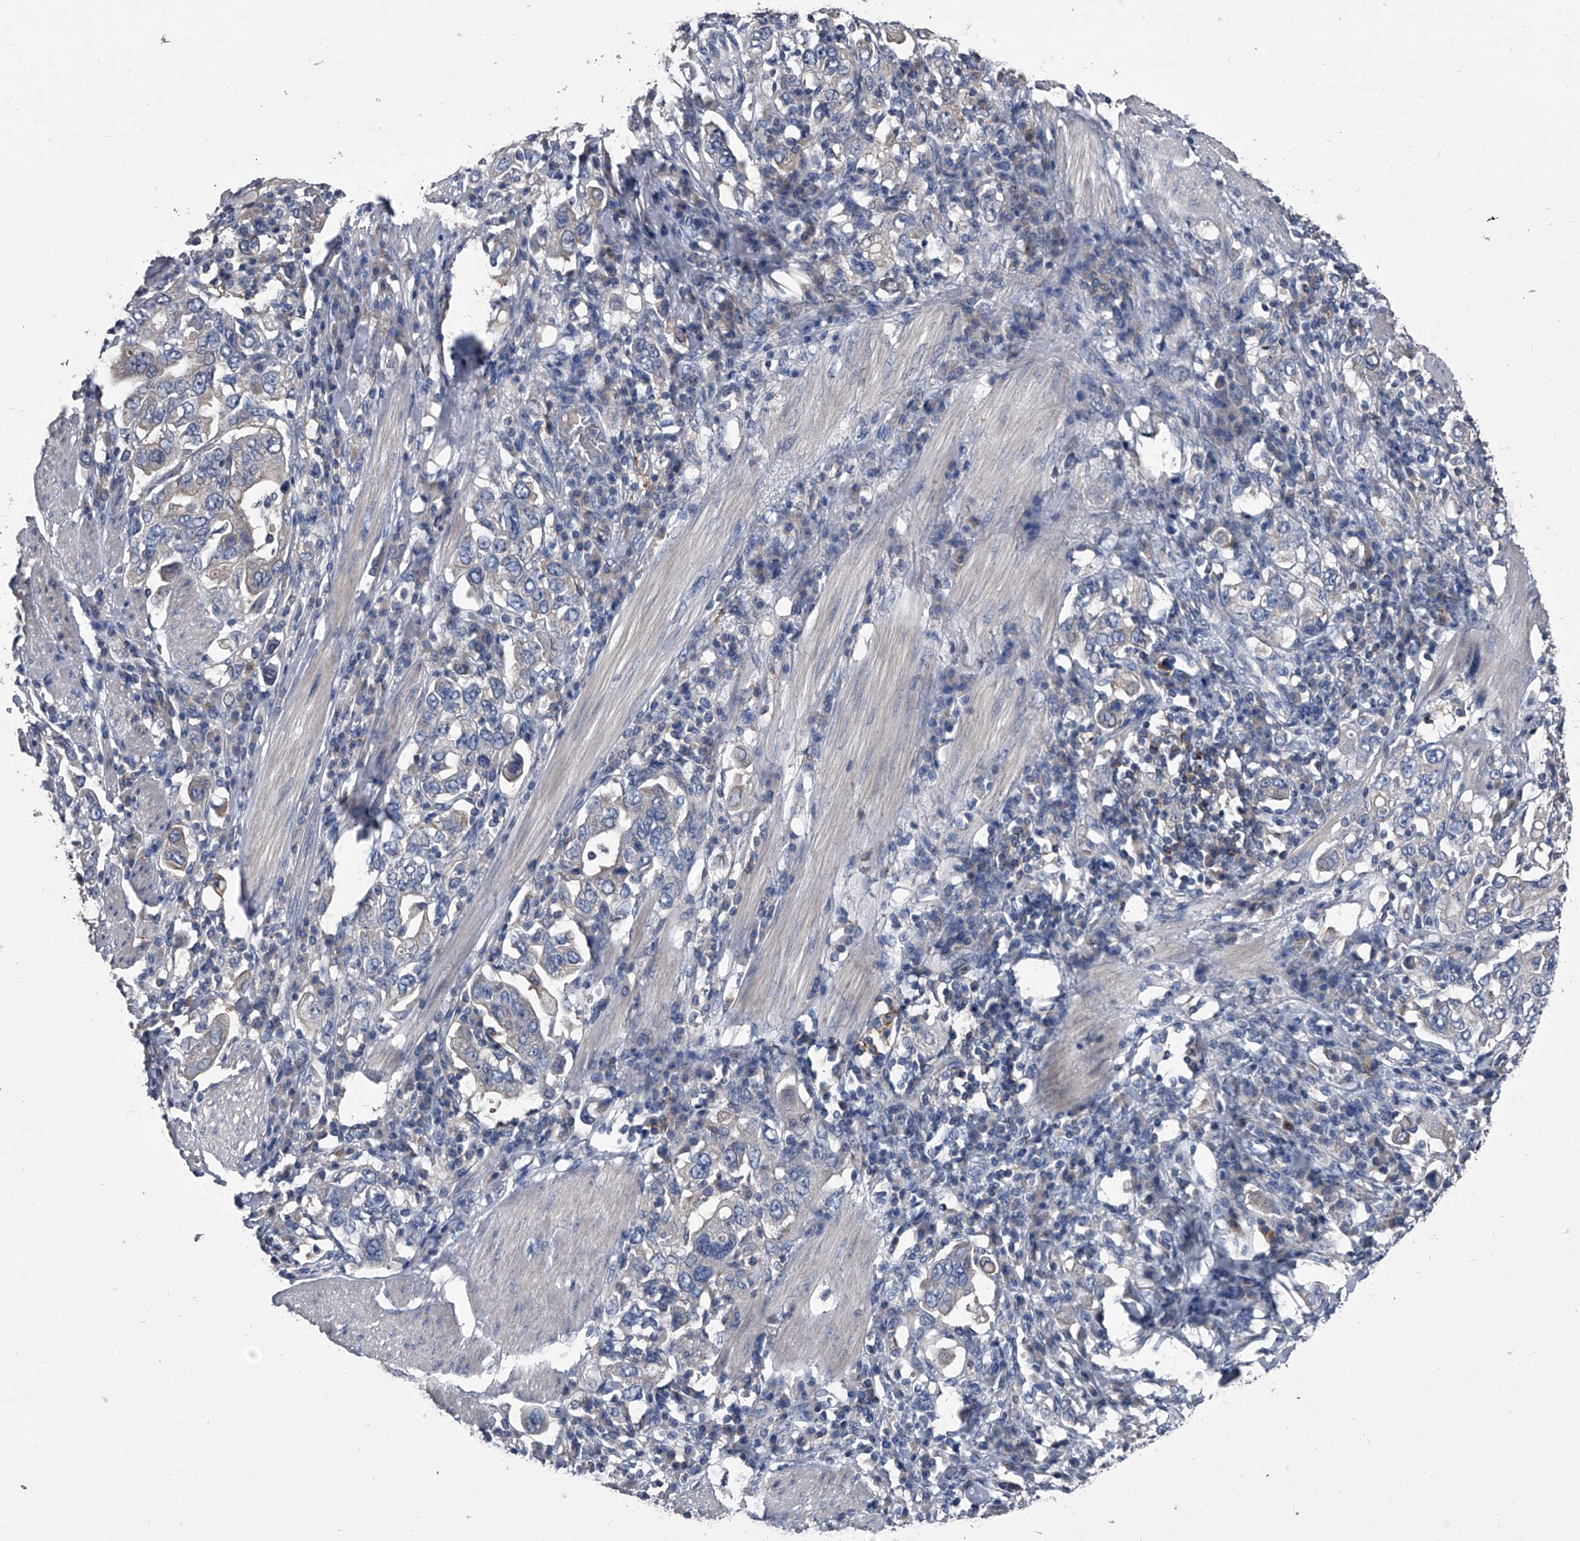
{"staining": {"intensity": "negative", "quantity": "none", "location": "none"}, "tissue": "stomach cancer", "cell_type": "Tumor cells", "image_type": "cancer", "snomed": [{"axis": "morphology", "description": "Adenocarcinoma, NOS"}, {"axis": "topography", "description": "Stomach, upper"}], "caption": "An immunohistochemistry micrograph of stomach cancer is shown. There is no staining in tumor cells of stomach cancer. (DAB (3,3'-diaminobenzidine) immunohistochemistry (IHC) visualized using brightfield microscopy, high magnification).", "gene": "KIF13A", "patient": {"sex": "male", "age": 62}}